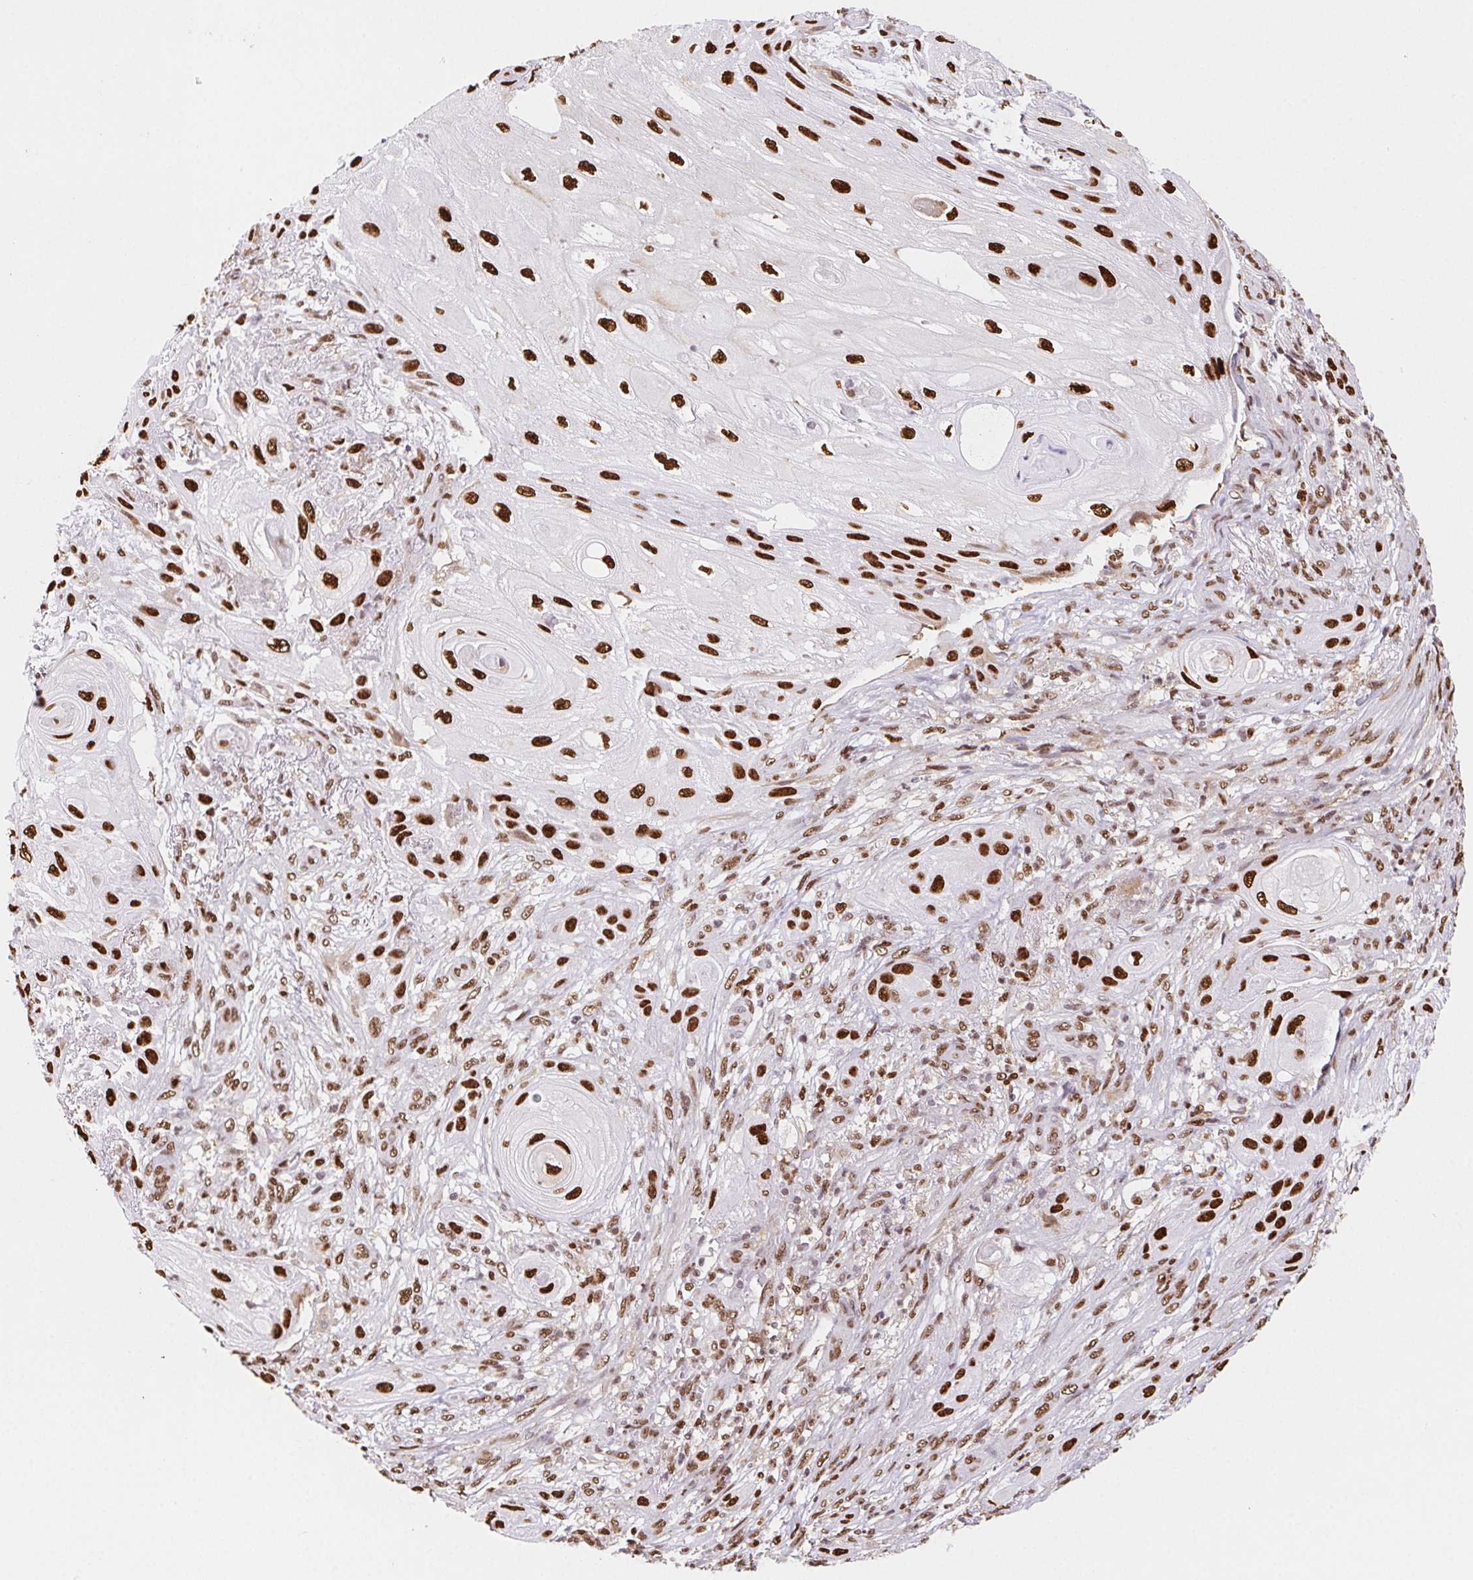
{"staining": {"intensity": "strong", "quantity": ">75%", "location": "nuclear"}, "tissue": "skin cancer", "cell_type": "Tumor cells", "image_type": "cancer", "snomed": [{"axis": "morphology", "description": "Squamous cell carcinoma, NOS"}, {"axis": "topography", "description": "Skin"}], "caption": "DAB immunohistochemical staining of human squamous cell carcinoma (skin) shows strong nuclear protein expression in approximately >75% of tumor cells.", "gene": "SET", "patient": {"sex": "male", "age": 62}}